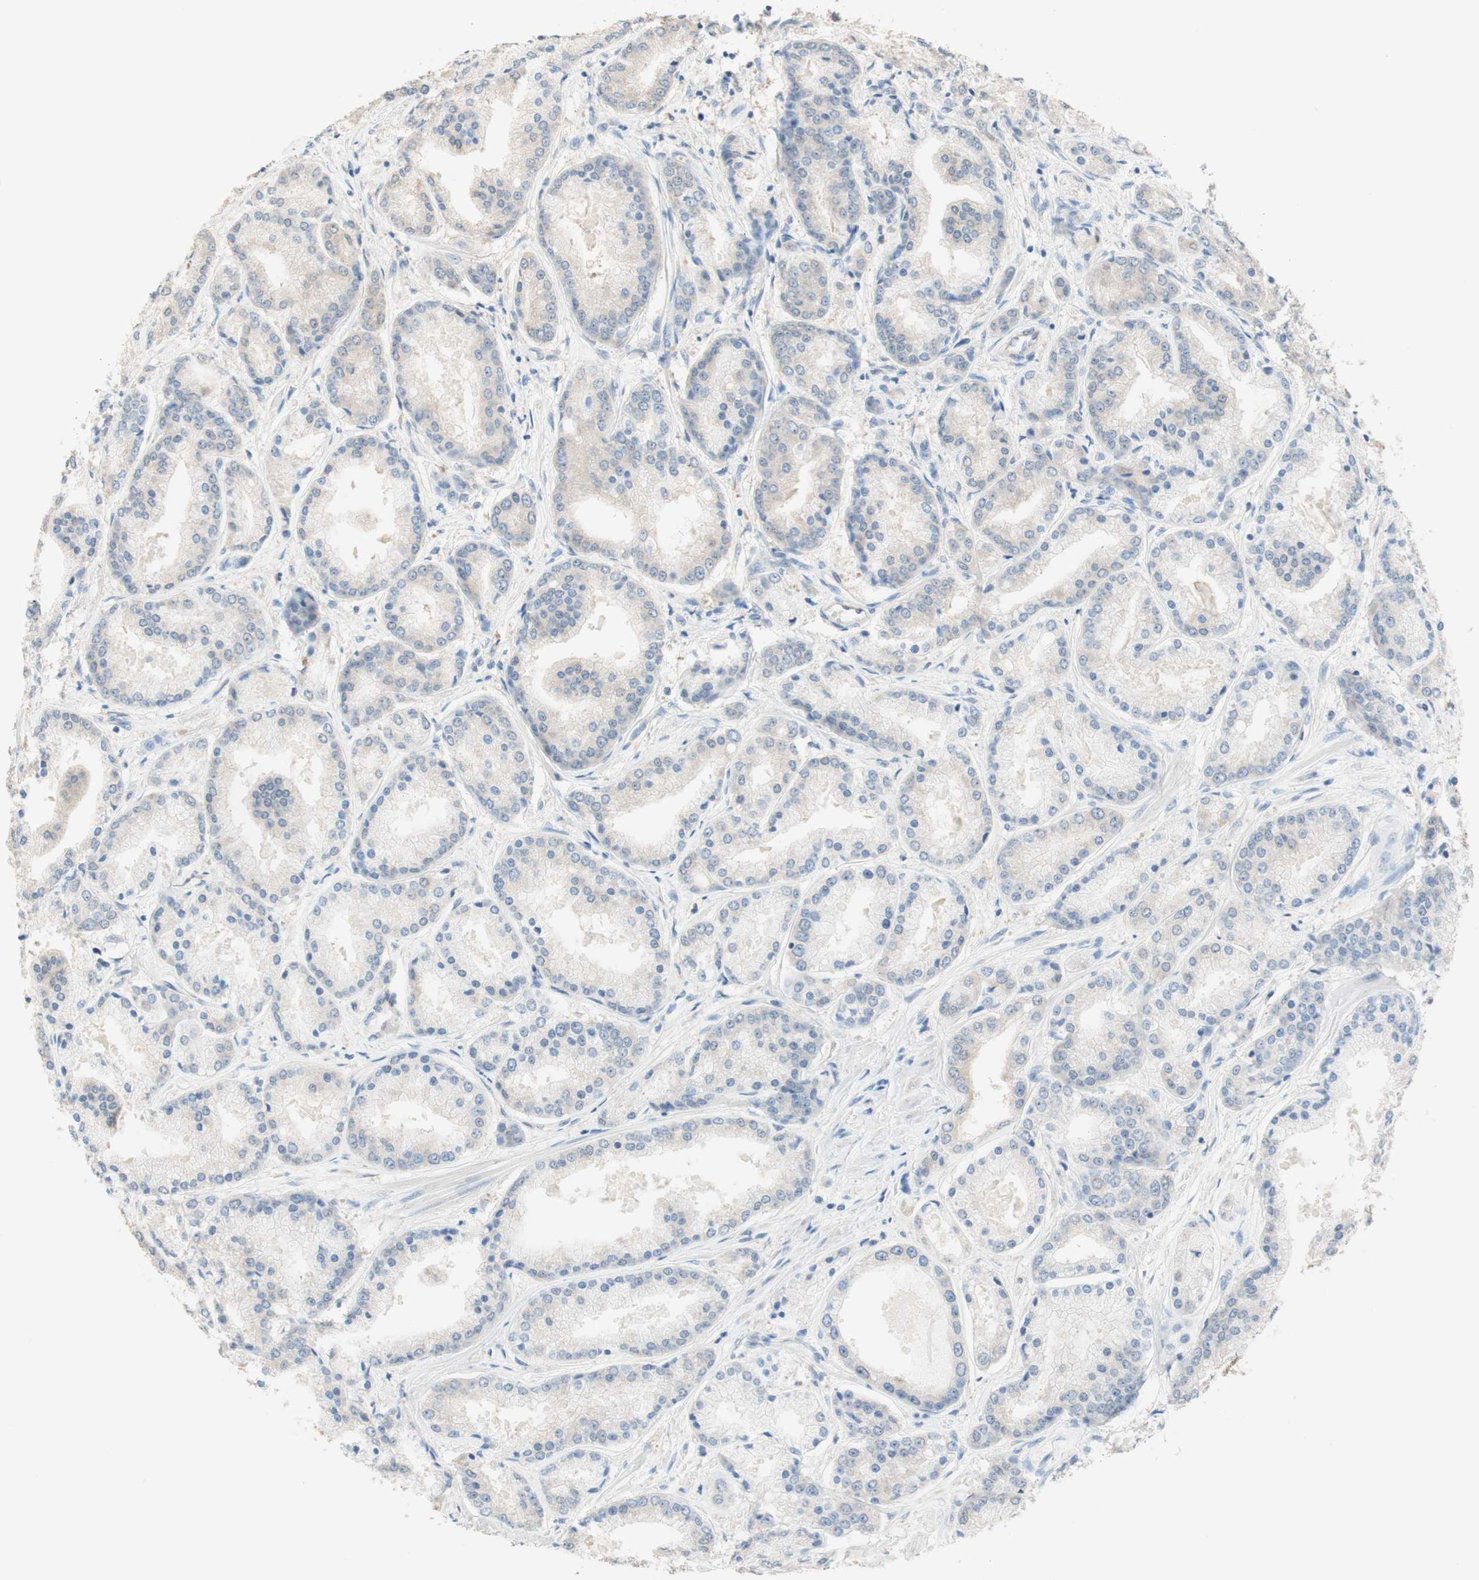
{"staining": {"intensity": "moderate", "quantity": ">75%", "location": "cytoplasmic/membranous"}, "tissue": "prostate cancer", "cell_type": "Tumor cells", "image_type": "cancer", "snomed": [{"axis": "morphology", "description": "Adenocarcinoma, High grade"}, {"axis": "topography", "description": "Prostate"}], "caption": "Brown immunohistochemical staining in high-grade adenocarcinoma (prostate) shows moderate cytoplasmic/membranous staining in about >75% of tumor cells.", "gene": "COMT", "patient": {"sex": "male", "age": 59}}